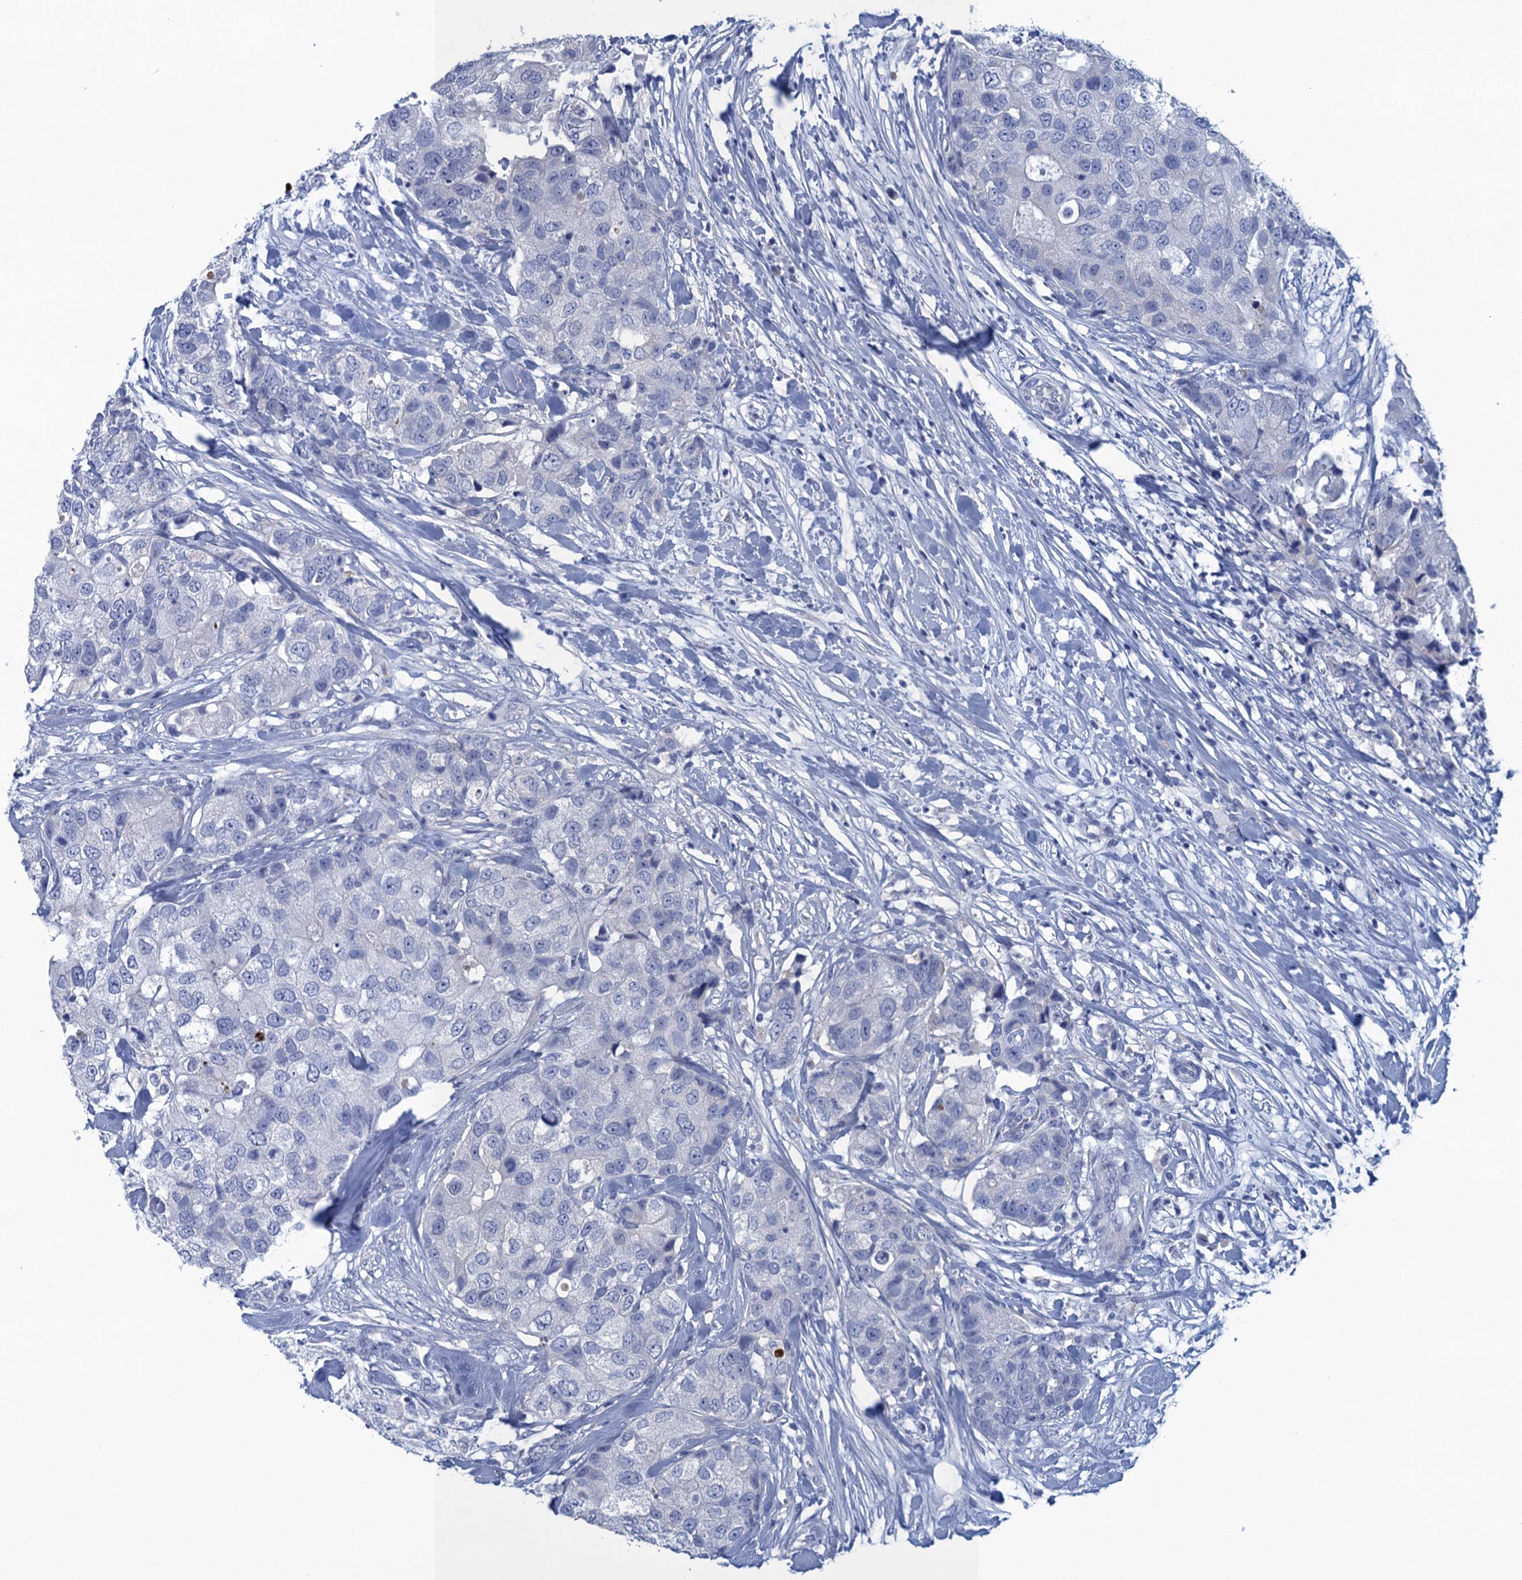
{"staining": {"intensity": "negative", "quantity": "none", "location": "none"}, "tissue": "breast cancer", "cell_type": "Tumor cells", "image_type": "cancer", "snomed": [{"axis": "morphology", "description": "Duct carcinoma"}, {"axis": "topography", "description": "Breast"}], "caption": "Tumor cells show no significant expression in breast cancer.", "gene": "SCEL", "patient": {"sex": "female", "age": 62}}